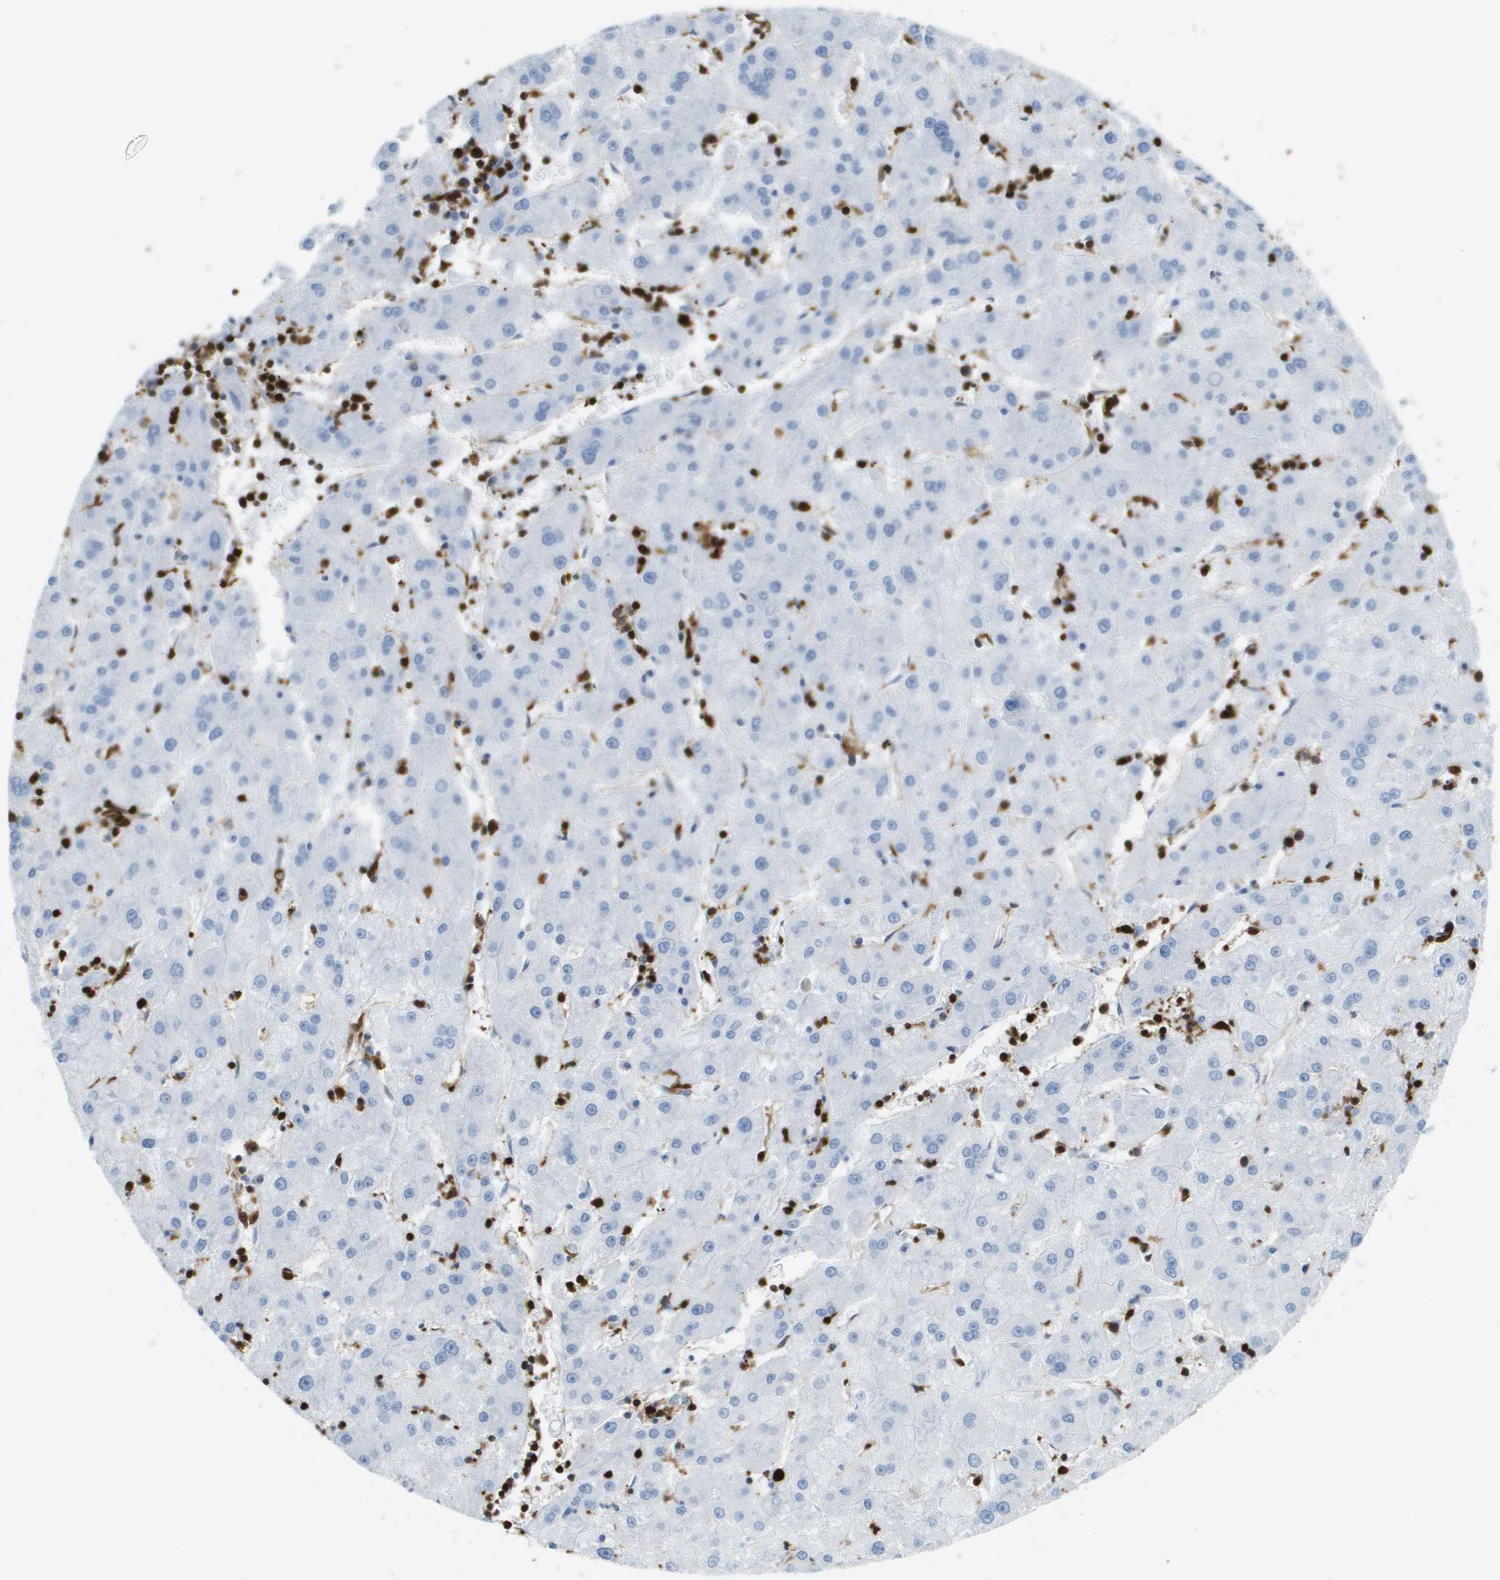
{"staining": {"intensity": "negative", "quantity": "none", "location": "none"}, "tissue": "liver cancer", "cell_type": "Tumor cells", "image_type": "cancer", "snomed": [{"axis": "morphology", "description": "Carcinoma, Hepatocellular, NOS"}, {"axis": "topography", "description": "Liver"}], "caption": "The photomicrograph shows no staining of tumor cells in liver hepatocellular carcinoma.", "gene": "DOCK5", "patient": {"sex": "male", "age": 72}}